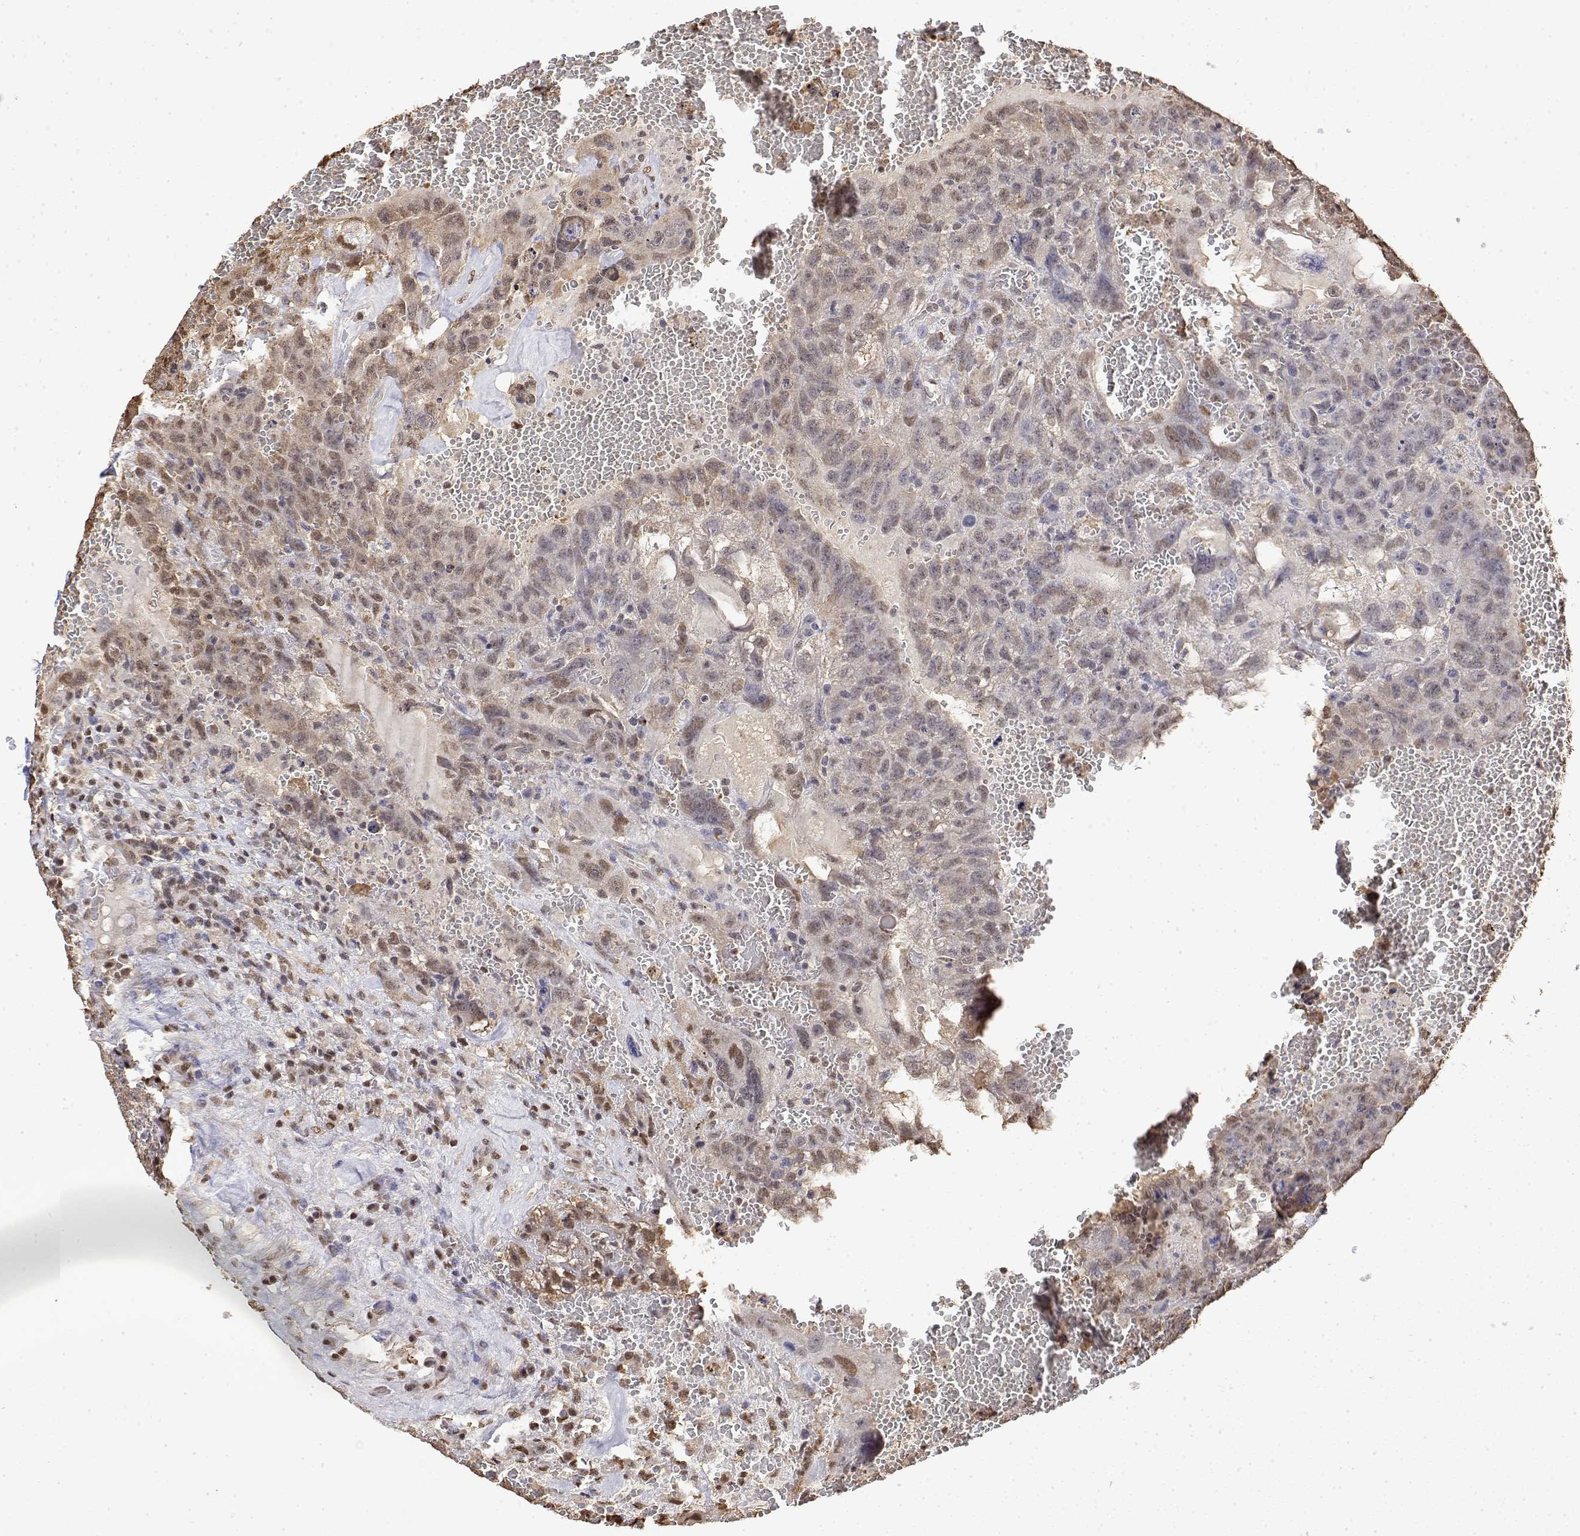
{"staining": {"intensity": "weak", "quantity": ">75%", "location": "cytoplasmic/membranous,nuclear"}, "tissue": "testis cancer", "cell_type": "Tumor cells", "image_type": "cancer", "snomed": [{"axis": "morphology", "description": "Carcinoma, Embryonal, NOS"}, {"axis": "topography", "description": "Testis"}], "caption": "IHC of human testis embryonal carcinoma exhibits low levels of weak cytoplasmic/membranous and nuclear positivity in about >75% of tumor cells.", "gene": "TPI1", "patient": {"sex": "male", "age": 26}}